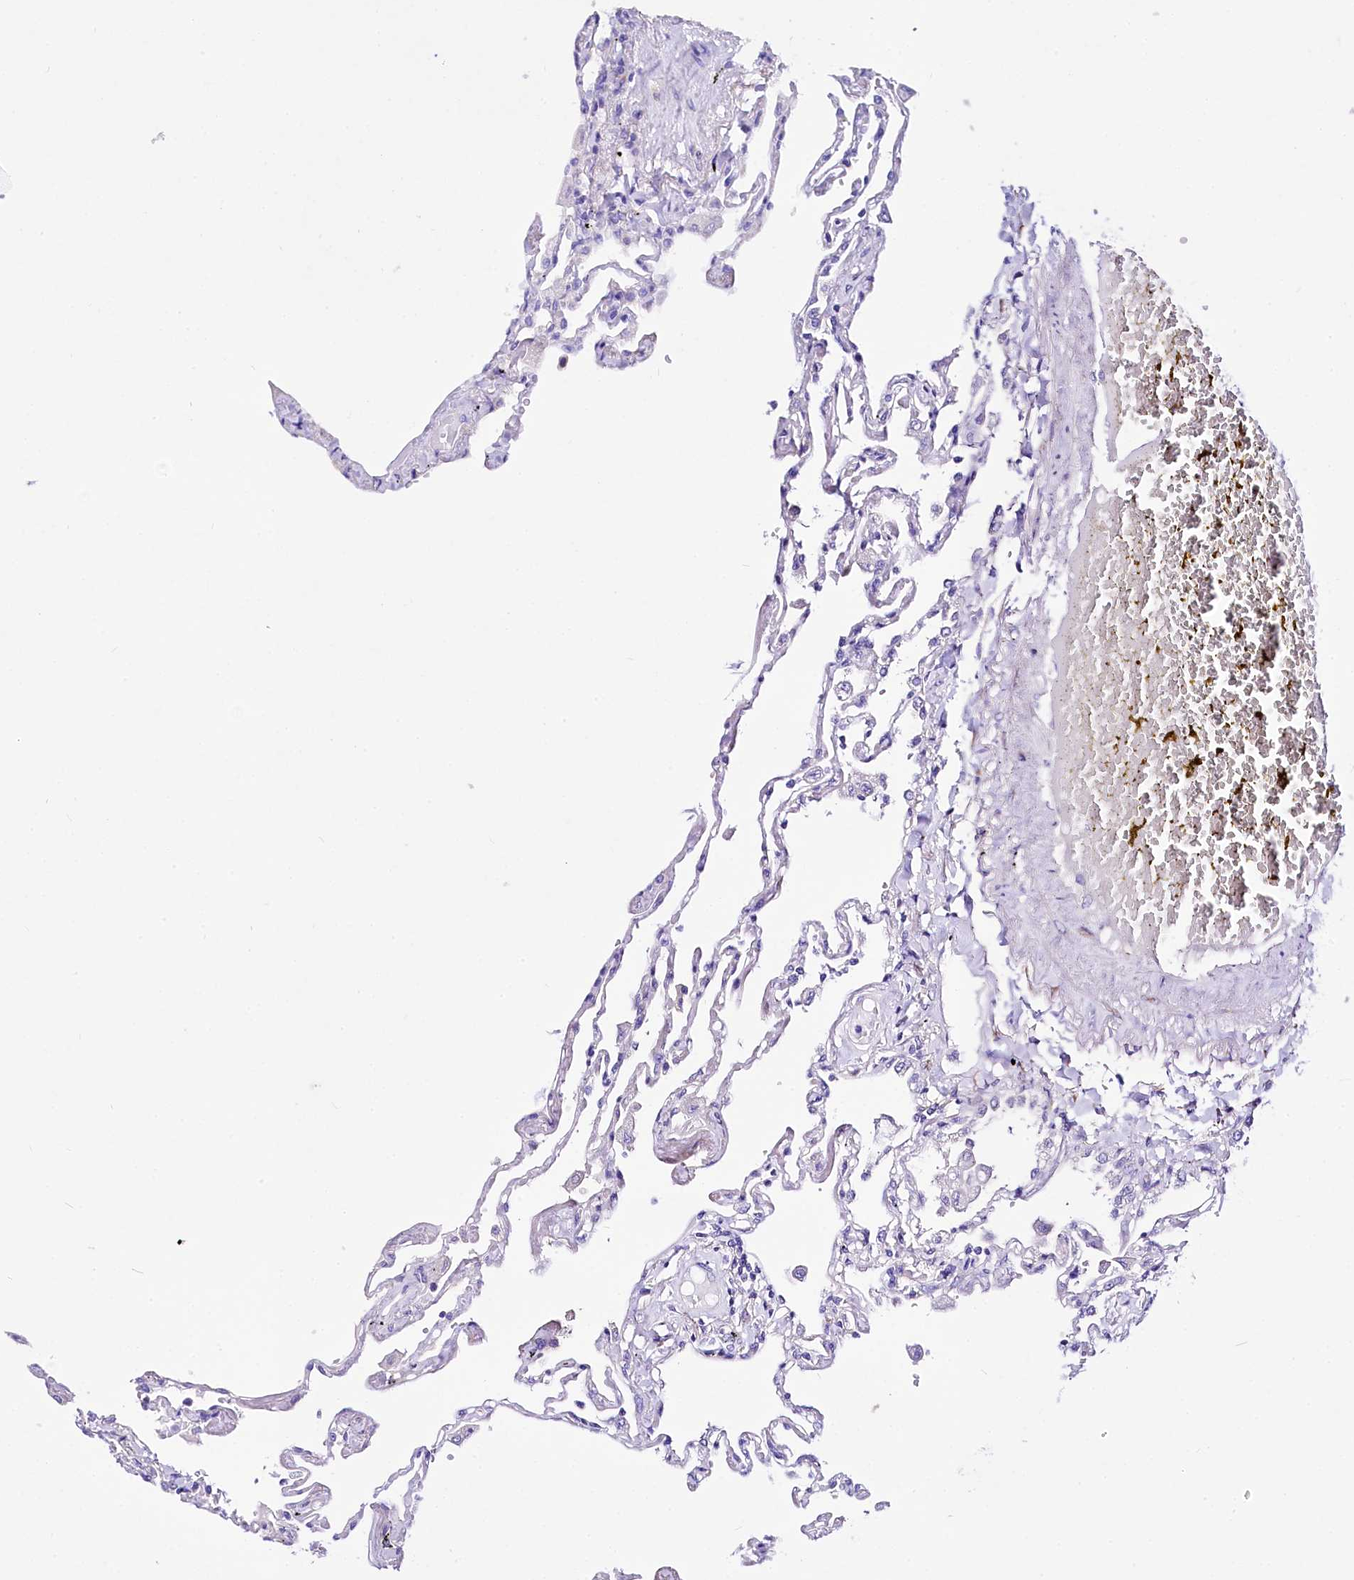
{"staining": {"intensity": "negative", "quantity": "none", "location": "none"}, "tissue": "lung", "cell_type": "Alveolar cells", "image_type": "normal", "snomed": [{"axis": "morphology", "description": "Normal tissue, NOS"}, {"axis": "topography", "description": "Lung"}], "caption": "A photomicrograph of lung stained for a protein reveals no brown staining in alveolar cells.", "gene": "A2ML1", "patient": {"sex": "female", "age": 67}}